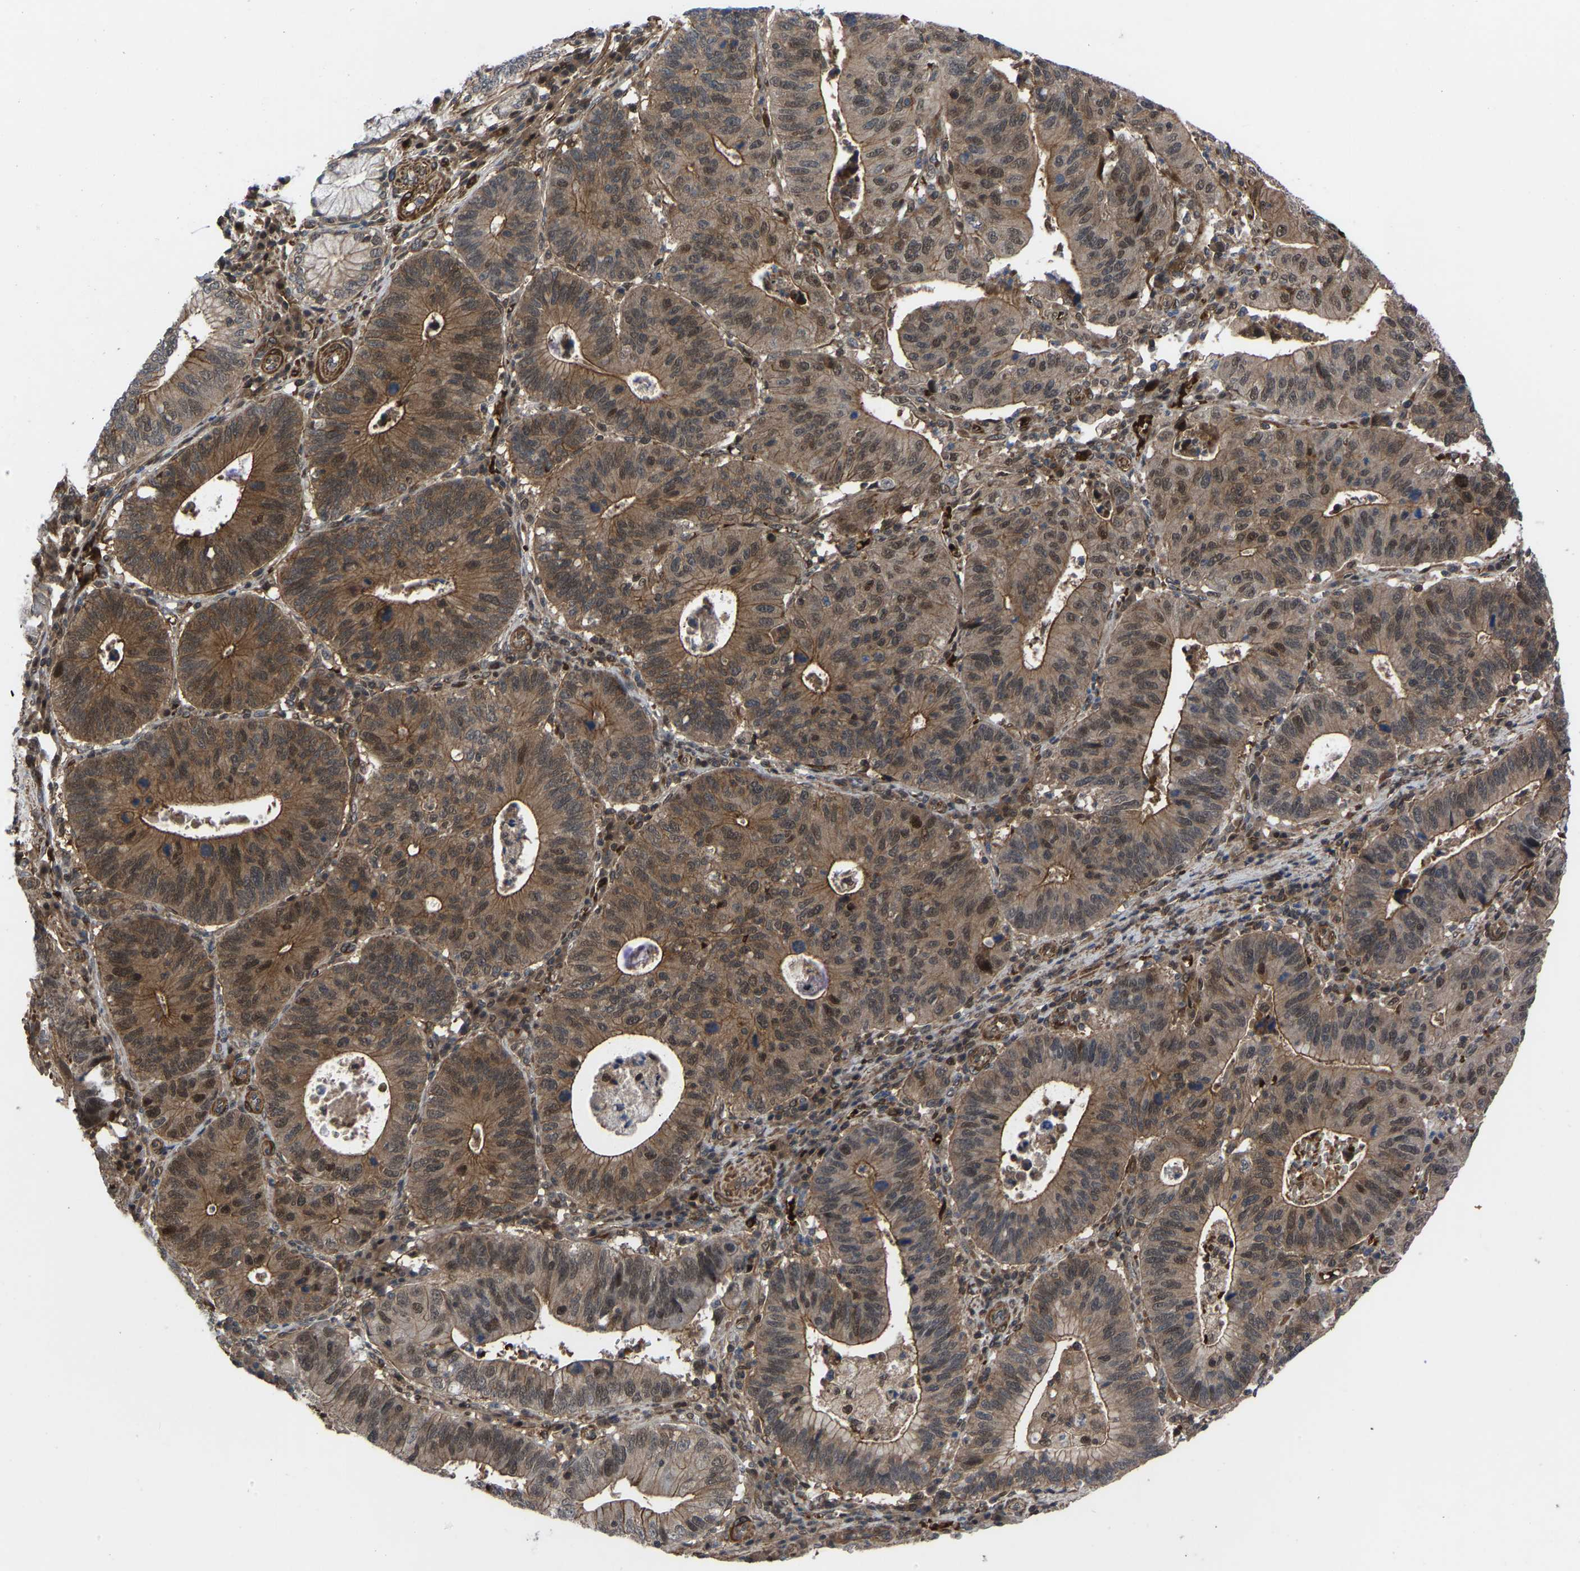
{"staining": {"intensity": "moderate", "quantity": ">75%", "location": "cytoplasmic/membranous,nuclear"}, "tissue": "stomach cancer", "cell_type": "Tumor cells", "image_type": "cancer", "snomed": [{"axis": "morphology", "description": "Adenocarcinoma, NOS"}, {"axis": "topography", "description": "Stomach"}], "caption": "Stomach cancer stained with a brown dye shows moderate cytoplasmic/membranous and nuclear positive positivity in approximately >75% of tumor cells.", "gene": "CYP7B1", "patient": {"sex": "male", "age": 59}}